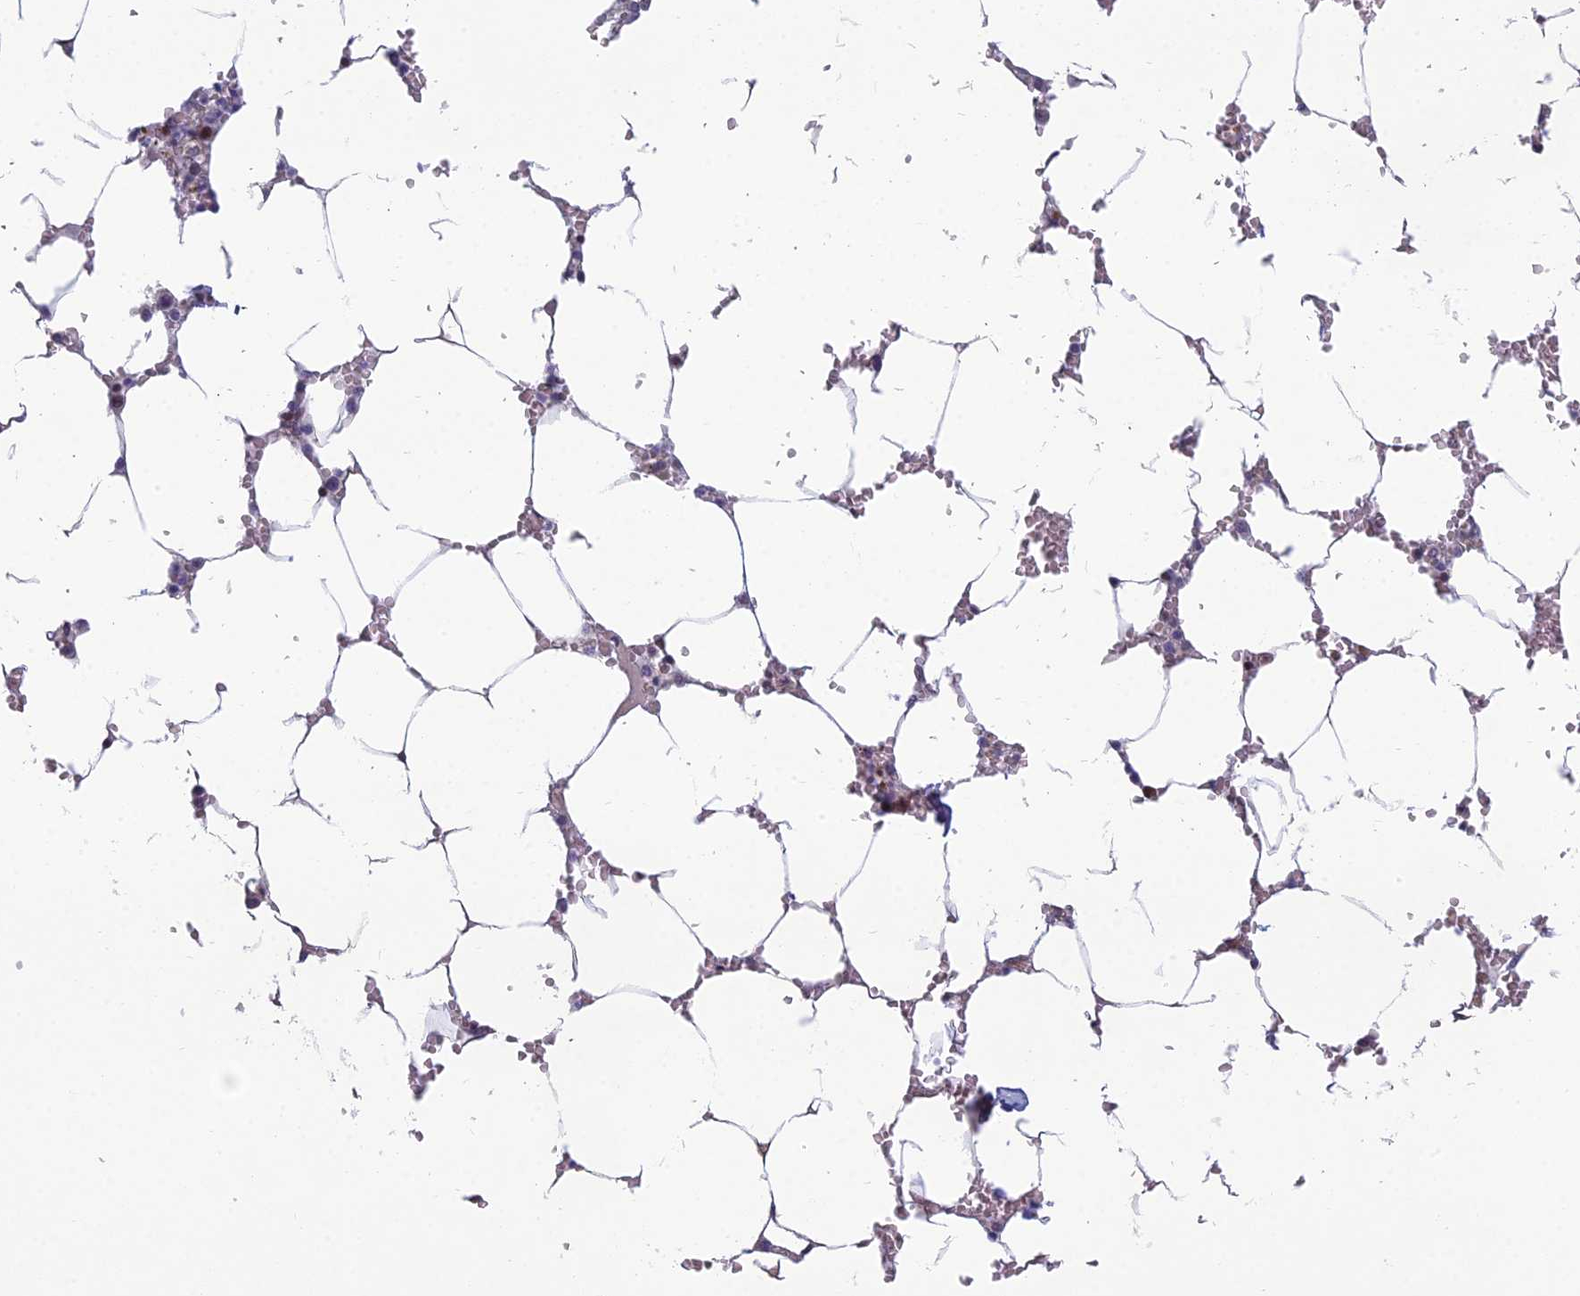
{"staining": {"intensity": "negative", "quantity": "none", "location": "none"}, "tissue": "bone marrow", "cell_type": "Hematopoietic cells", "image_type": "normal", "snomed": [{"axis": "morphology", "description": "Normal tissue, NOS"}, {"axis": "topography", "description": "Bone marrow"}], "caption": "High power microscopy micrograph of an IHC micrograph of benign bone marrow, revealing no significant expression in hematopoietic cells.", "gene": "RGS17", "patient": {"sex": "male", "age": 70}}